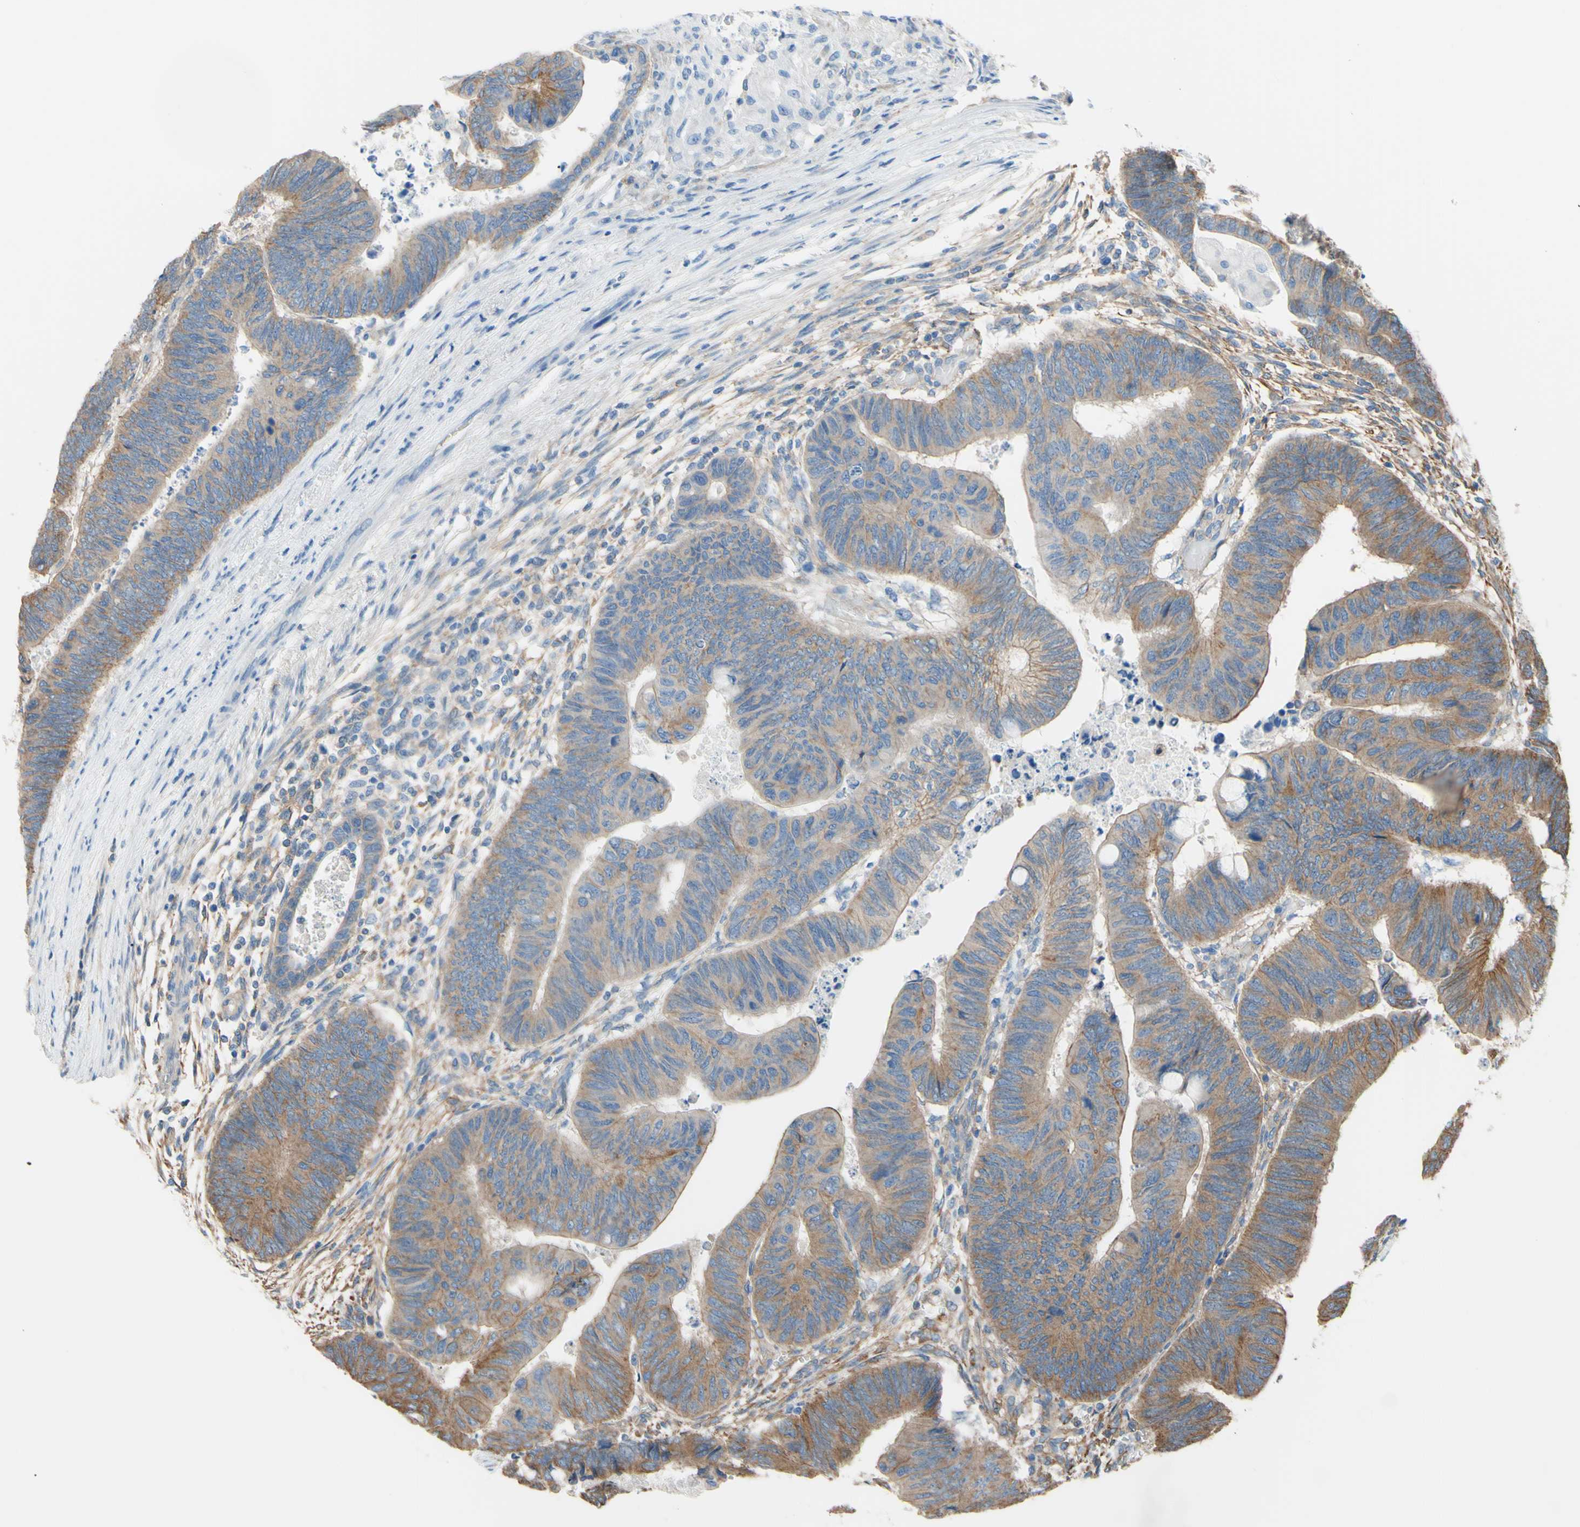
{"staining": {"intensity": "moderate", "quantity": ">75%", "location": "cytoplasmic/membranous"}, "tissue": "colorectal cancer", "cell_type": "Tumor cells", "image_type": "cancer", "snomed": [{"axis": "morphology", "description": "Normal tissue, NOS"}, {"axis": "morphology", "description": "Adenocarcinoma, NOS"}, {"axis": "topography", "description": "Rectum"}, {"axis": "topography", "description": "Peripheral nerve tissue"}], "caption": "IHC micrograph of human colorectal adenocarcinoma stained for a protein (brown), which displays medium levels of moderate cytoplasmic/membranous staining in approximately >75% of tumor cells.", "gene": "ADD1", "patient": {"sex": "male", "age": 92}}